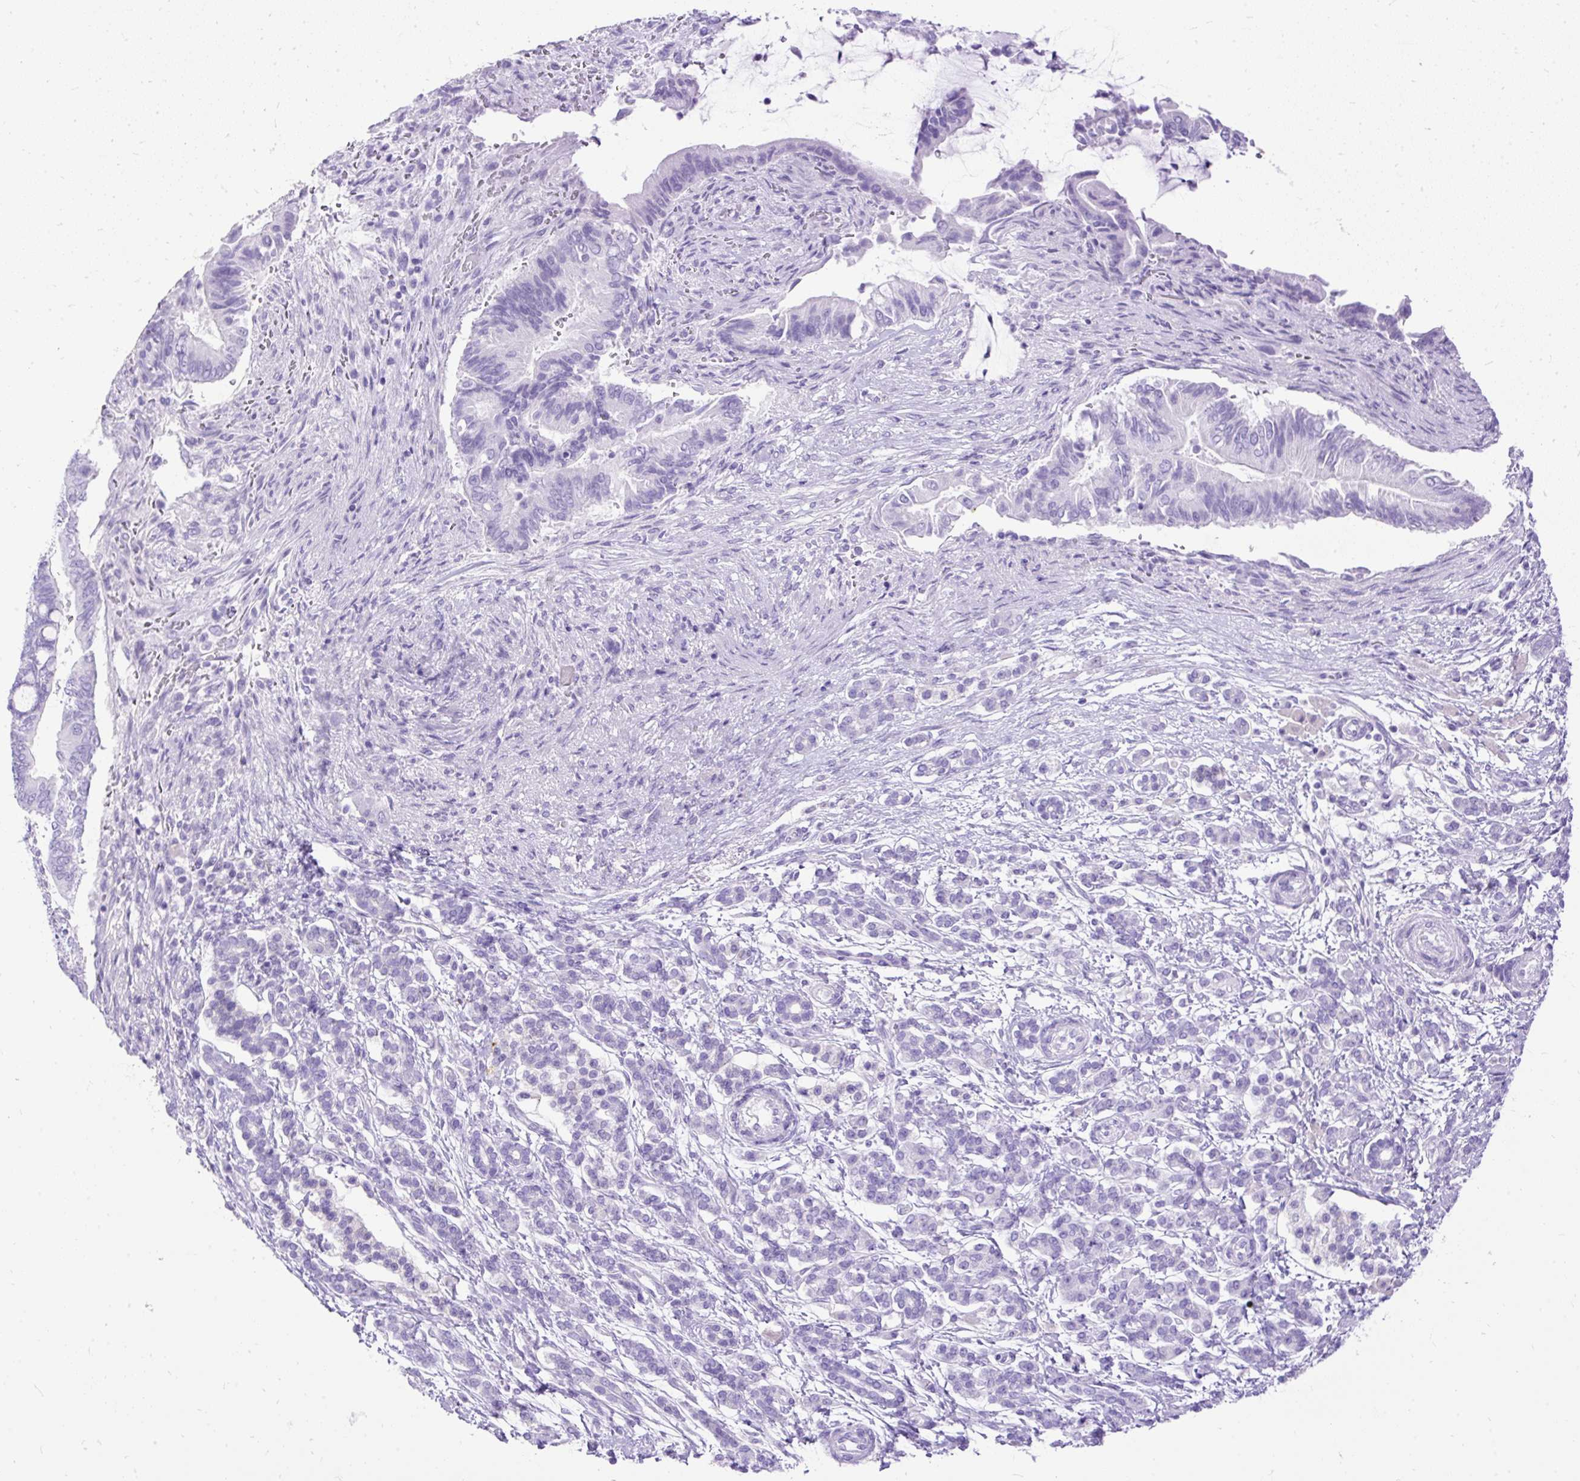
{"staining": {"intensity": "negative", "quantity": "none", "location": "none"}, "tissue": "pancreatic cancer", "cell_type": "Tumor cells", "image_type": "cancer", "snomed": [{"axis": "morphology", "description": "Adenocarcinoma, NOS"}, {"axis": "topography", "description": "Pancreas"}], "caption": "The micrograph reveals no significant expression in tumor cells of adenocarcinoma (pancreatic).", "gene": "HEY1", "patient": {"sex": "male", "age": 68}}